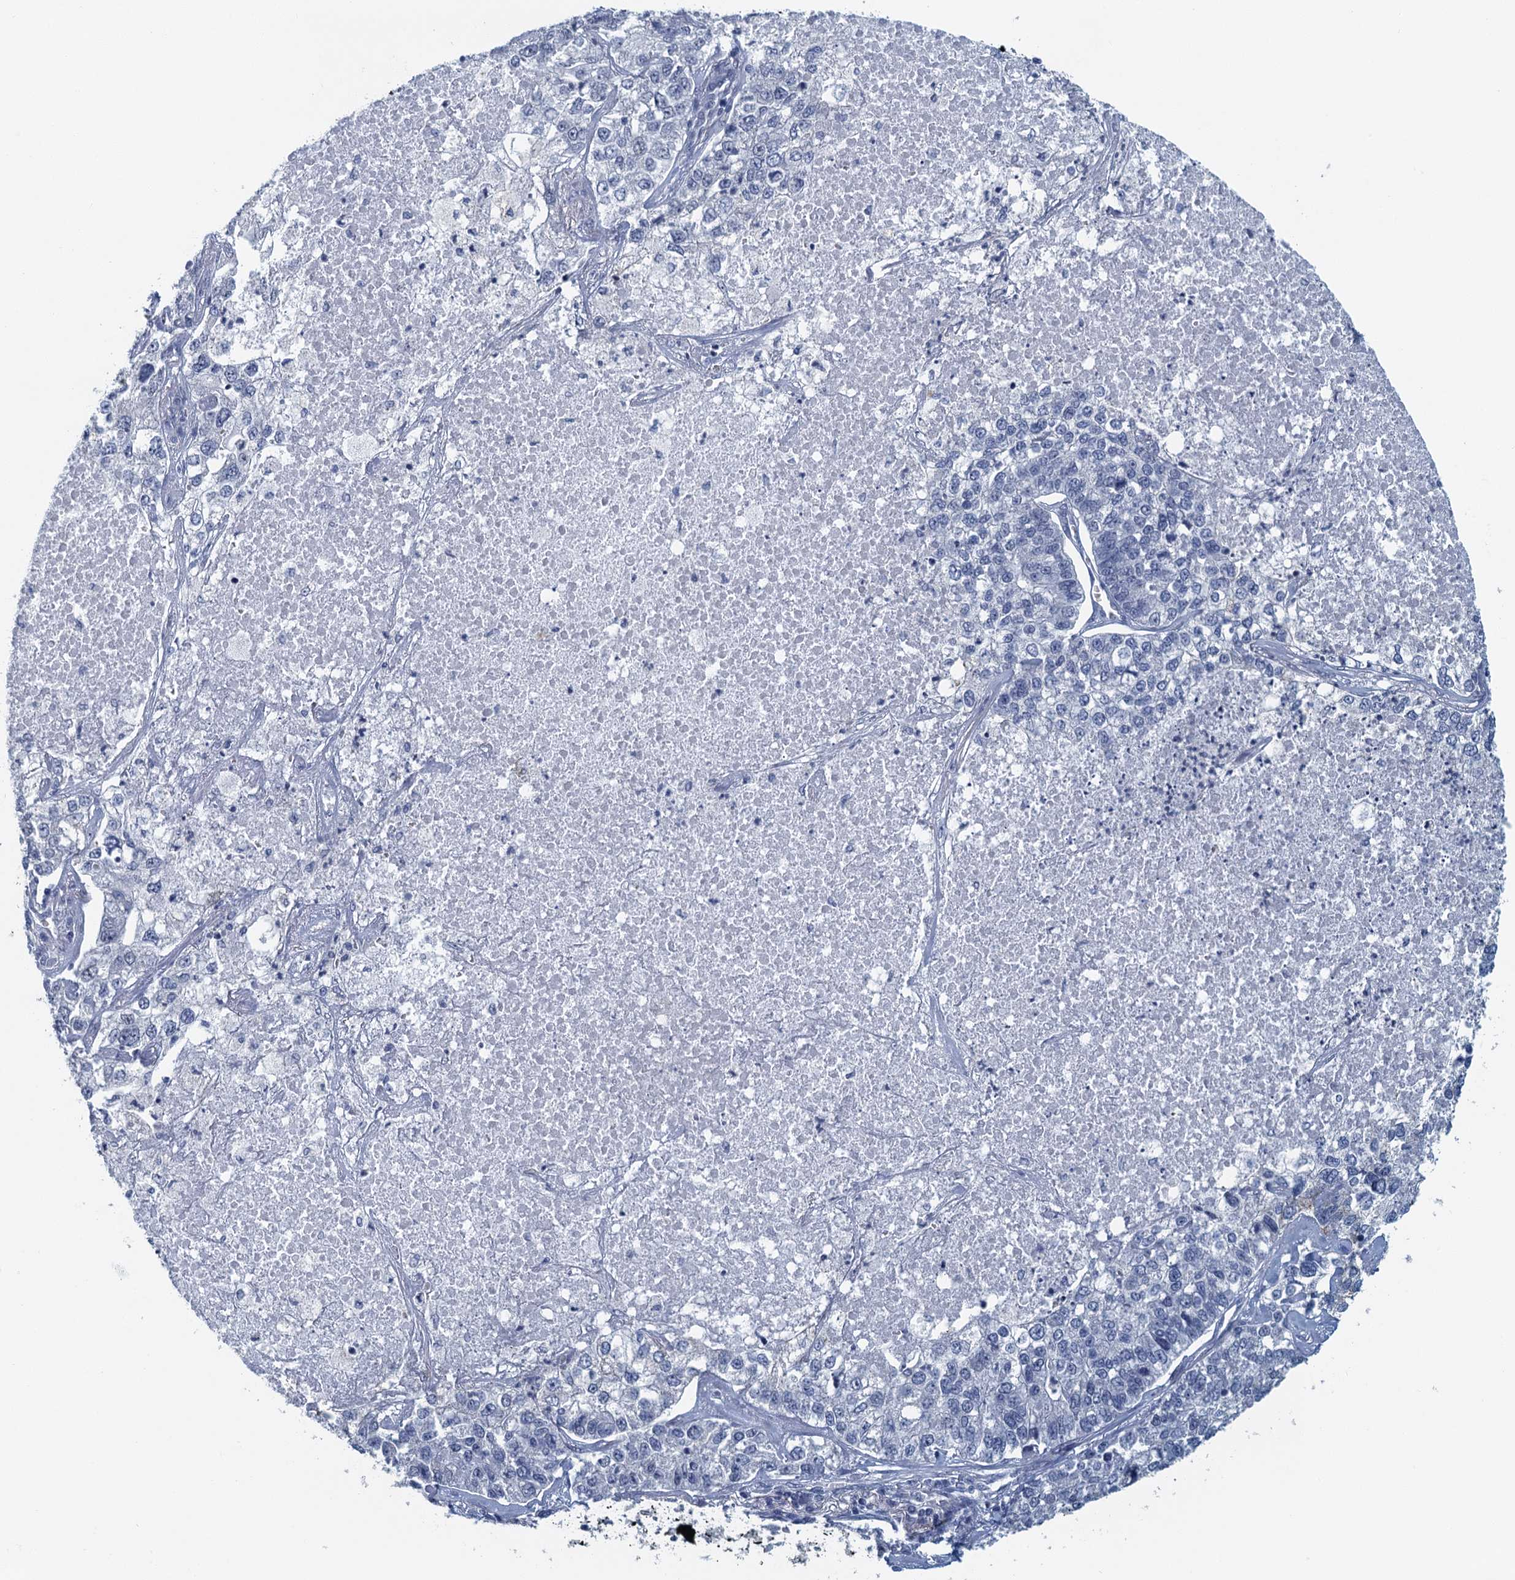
{"staining": {"intensity": "negative", "quantity": "none", "location": "none"}, "tissue": "lung cancer", "cell_type": "Tumor cells", "image_type": "cancer", "snomed": [{"axis": "morphology", "description": "Adenocarcinoma, NOS"}, {"axis": "topography", "description": "Lung"}], "caption": "Tumor cells show no significant expression in adenocarcinoma (lung).", "gene": "TTLL9", "patient": {"sex": "male", "age": 49}}